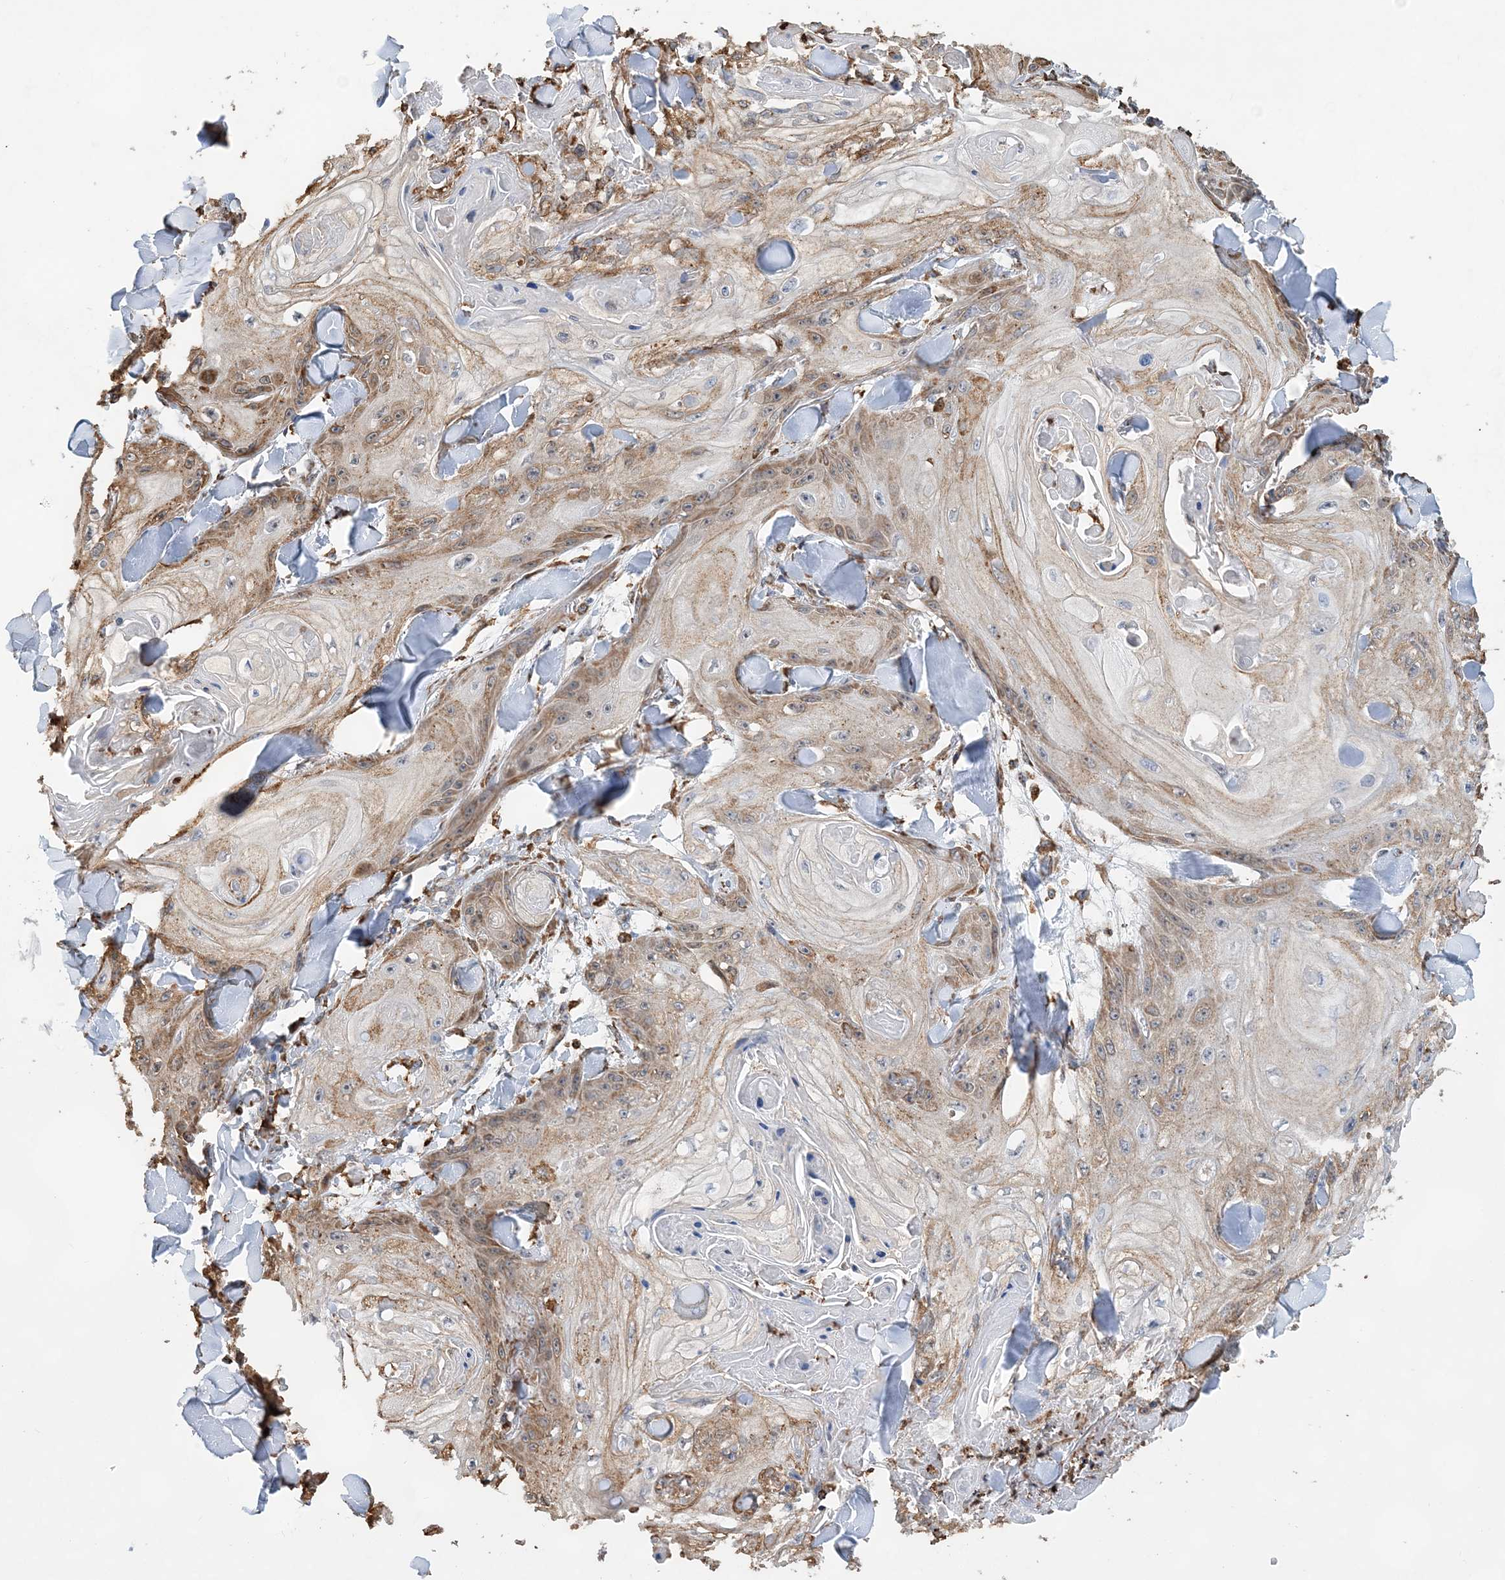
{"staining": {"intensity": "moderate", "quantity": ">75%", "location": "cytoplasmic/membranous"}, "tissue": "skin cancer", "cell_type": "Tumor cells", "image_type": "cancer", "snomed": [{"axis": "morphology", "description": "Squamous cell carcinoma, NOS"}, {"axis": "topography", "description": "Skin"}], "caption": "Approximately >75% of tumor cells in squamous cell carcinoma (skin) exhibit moderate cytoplasmic/membranous protein positivity as visualized by brown immunohistochemical staining.", "gene": "WDR12", "patient": {"sex": "male", "age": 74}}